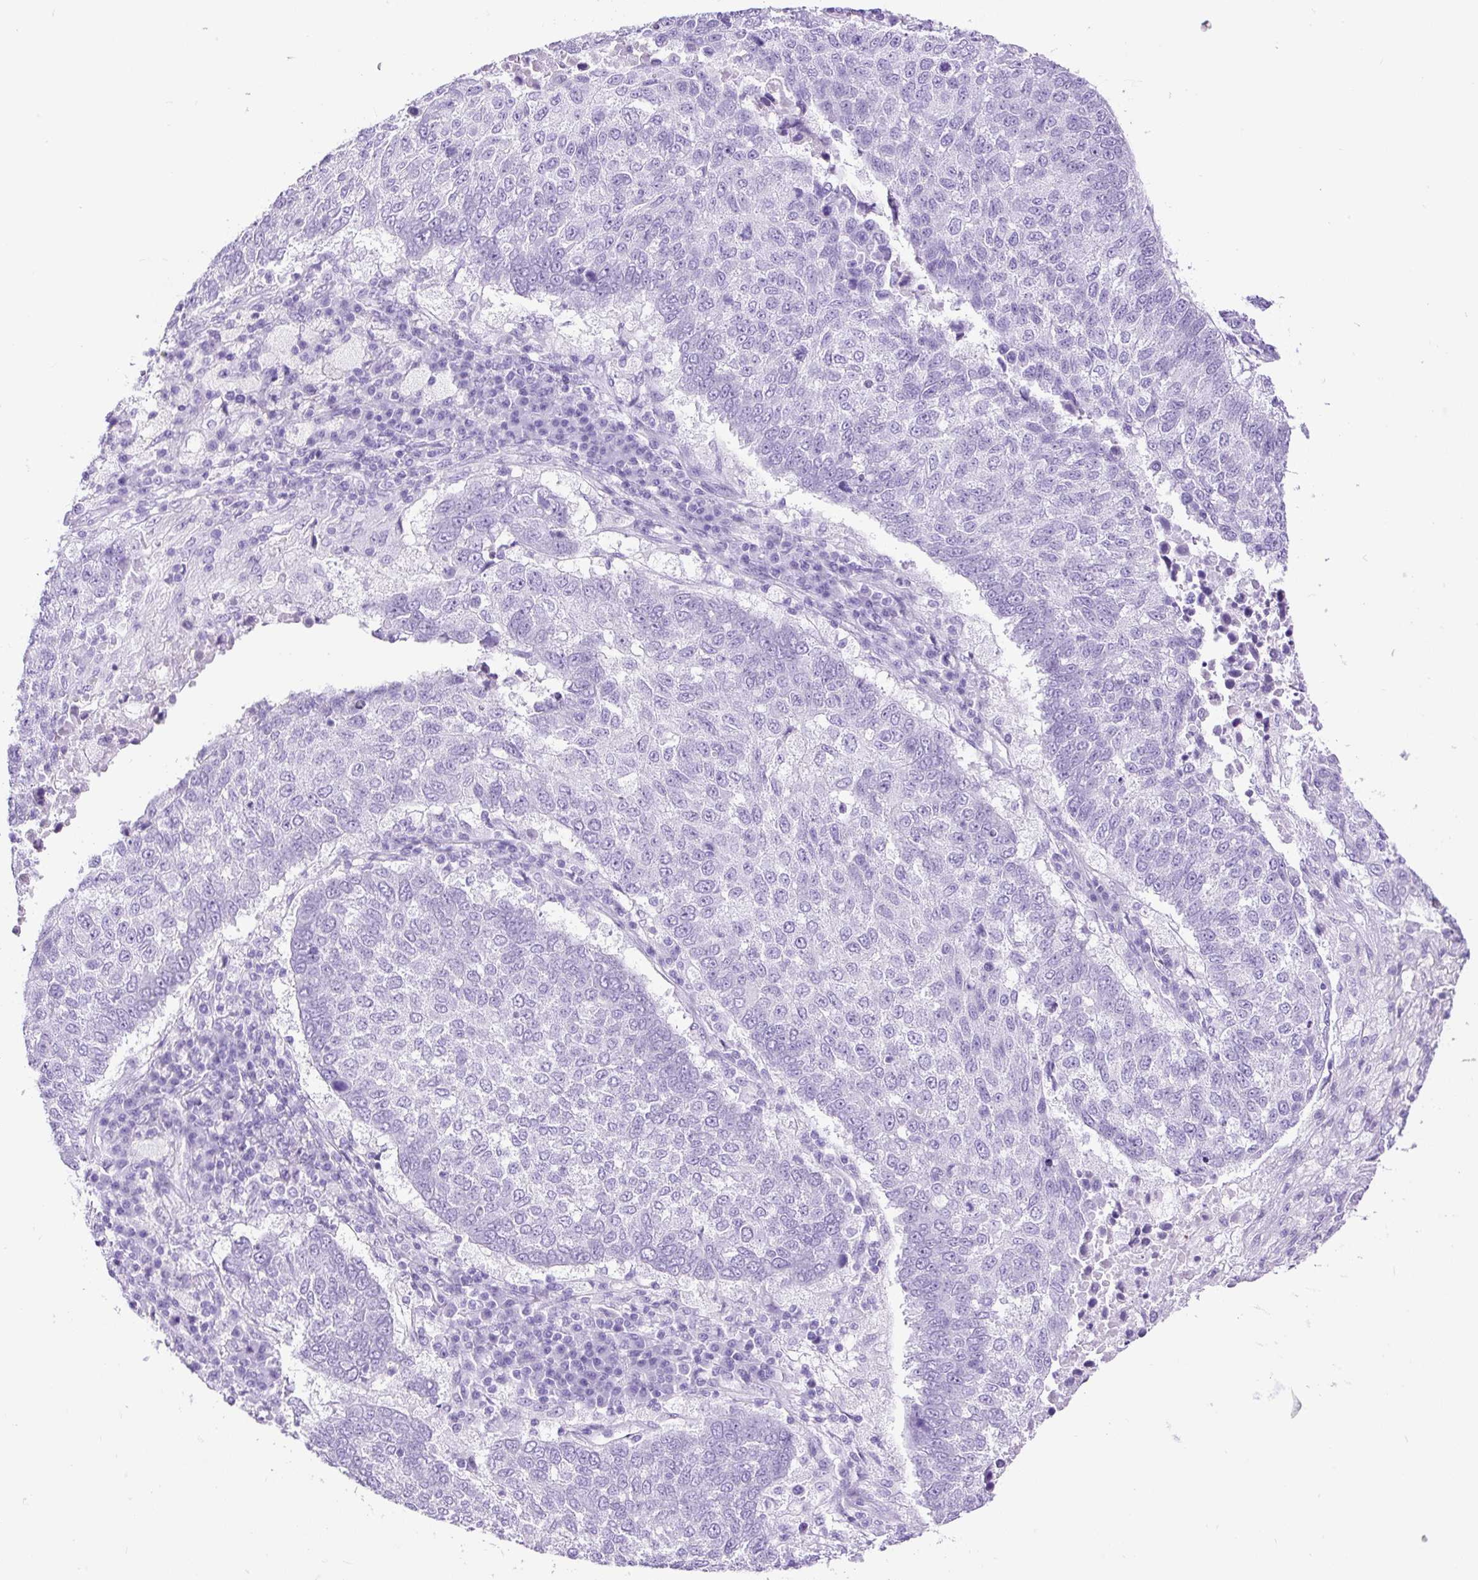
{"staining": {"intensity": "negative", "quantity": "none", "location": "none"}, "tissue": "lung cancer", "cell_type": "Tumor cells", "image_type": "cancer", "snomed": [{"axis": "morphology", "description": "Squamous cell carcinoma, NOS"}, {"axis": "topography", "description": "Lung"}], "caption": "Human lung cancer (squamous cell carcinoma) stained for a protein using immunohistochemistry reveals no positivity in tumor cells.", "gene": "CEL", "patient": {"sex": "male", "age": 73}}